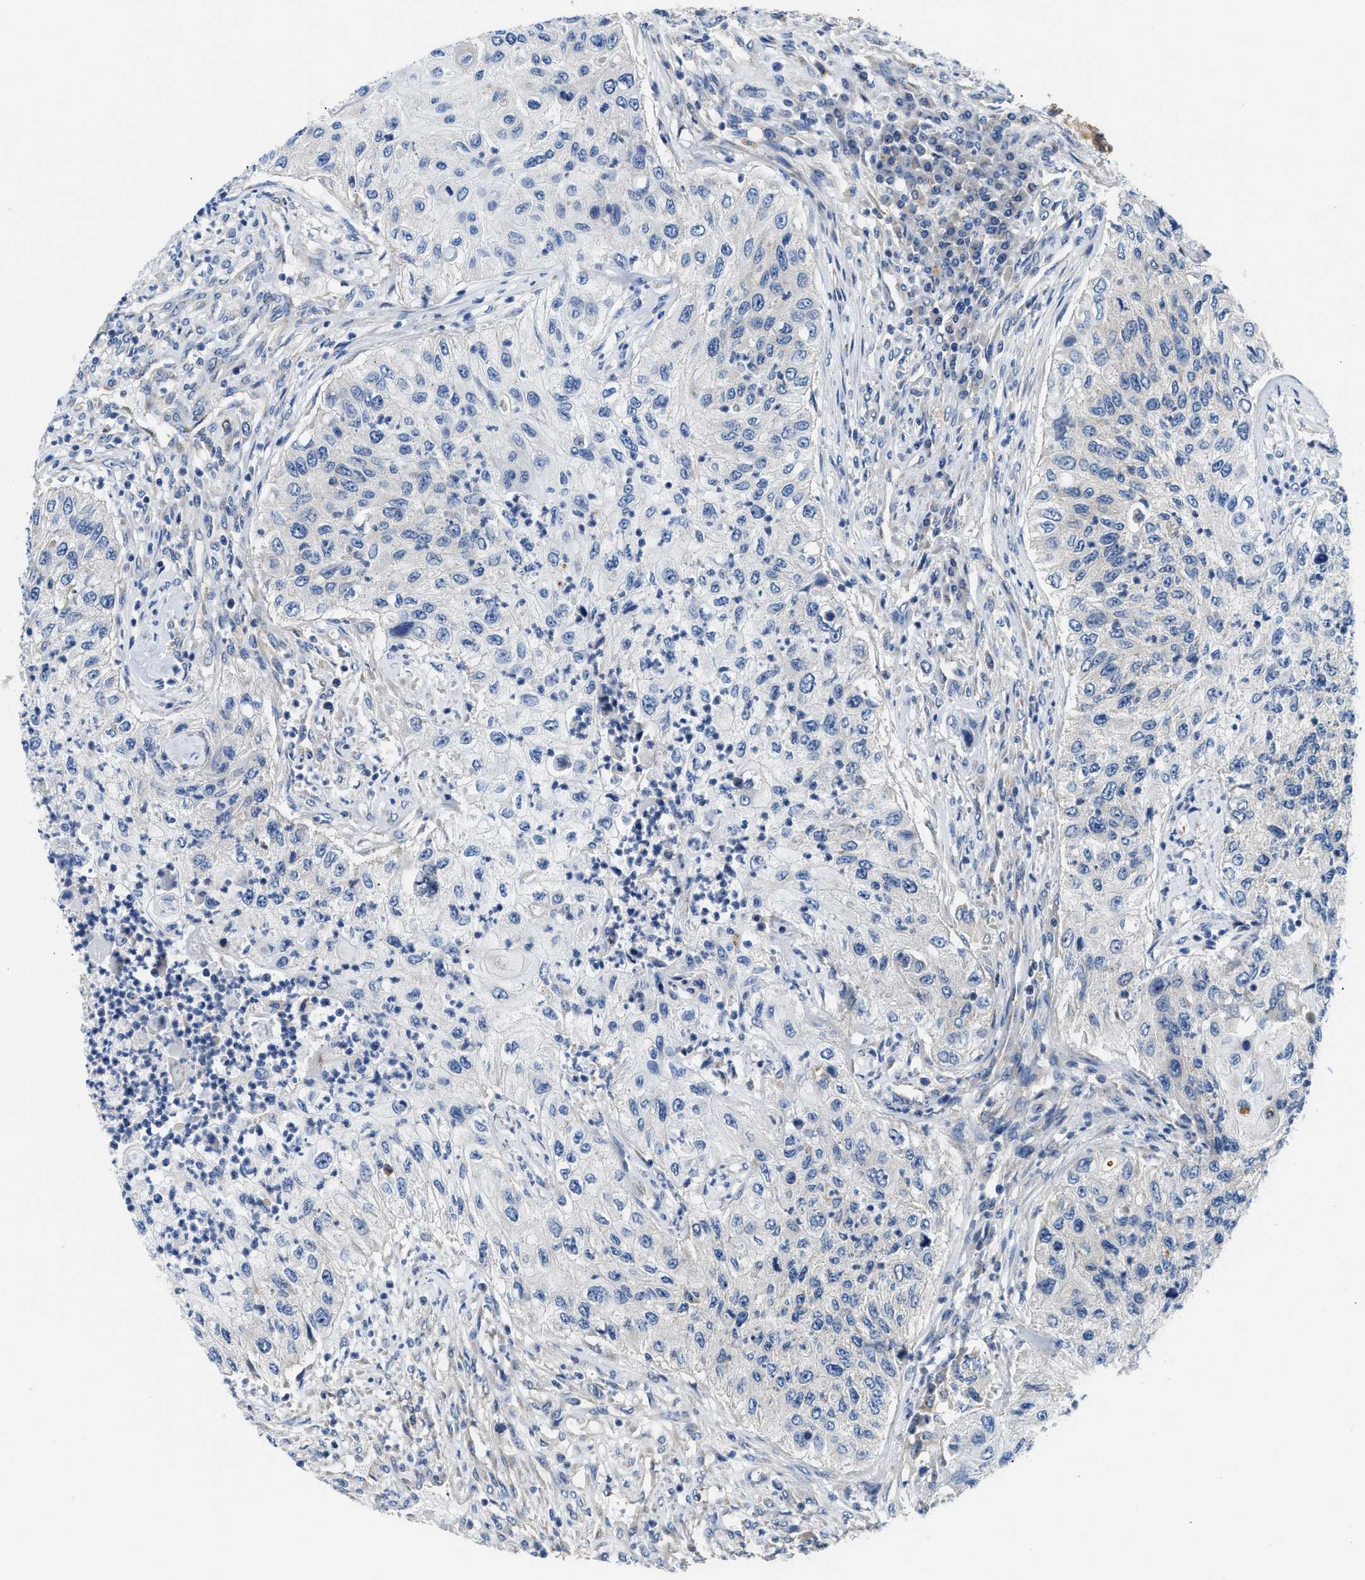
{"staining": {"intensity": "negative", "quantity": "none", "location": "none"}, "tissue": "urothelial cancer", "cell_type": "Tumor cells", "image_type": "cancer", "snomed": [{"axis": "morphology", "description": "Urothelial carcinoma, High grade"}, {"axis": "topography", "description": "Urinary bladder"}], "caption": "Immunohistochemical staining of urothelial cancer shows no significant staining in tumor cells.", "gene": "CCM2", "patient": {"sex": "female", "age": 60}}